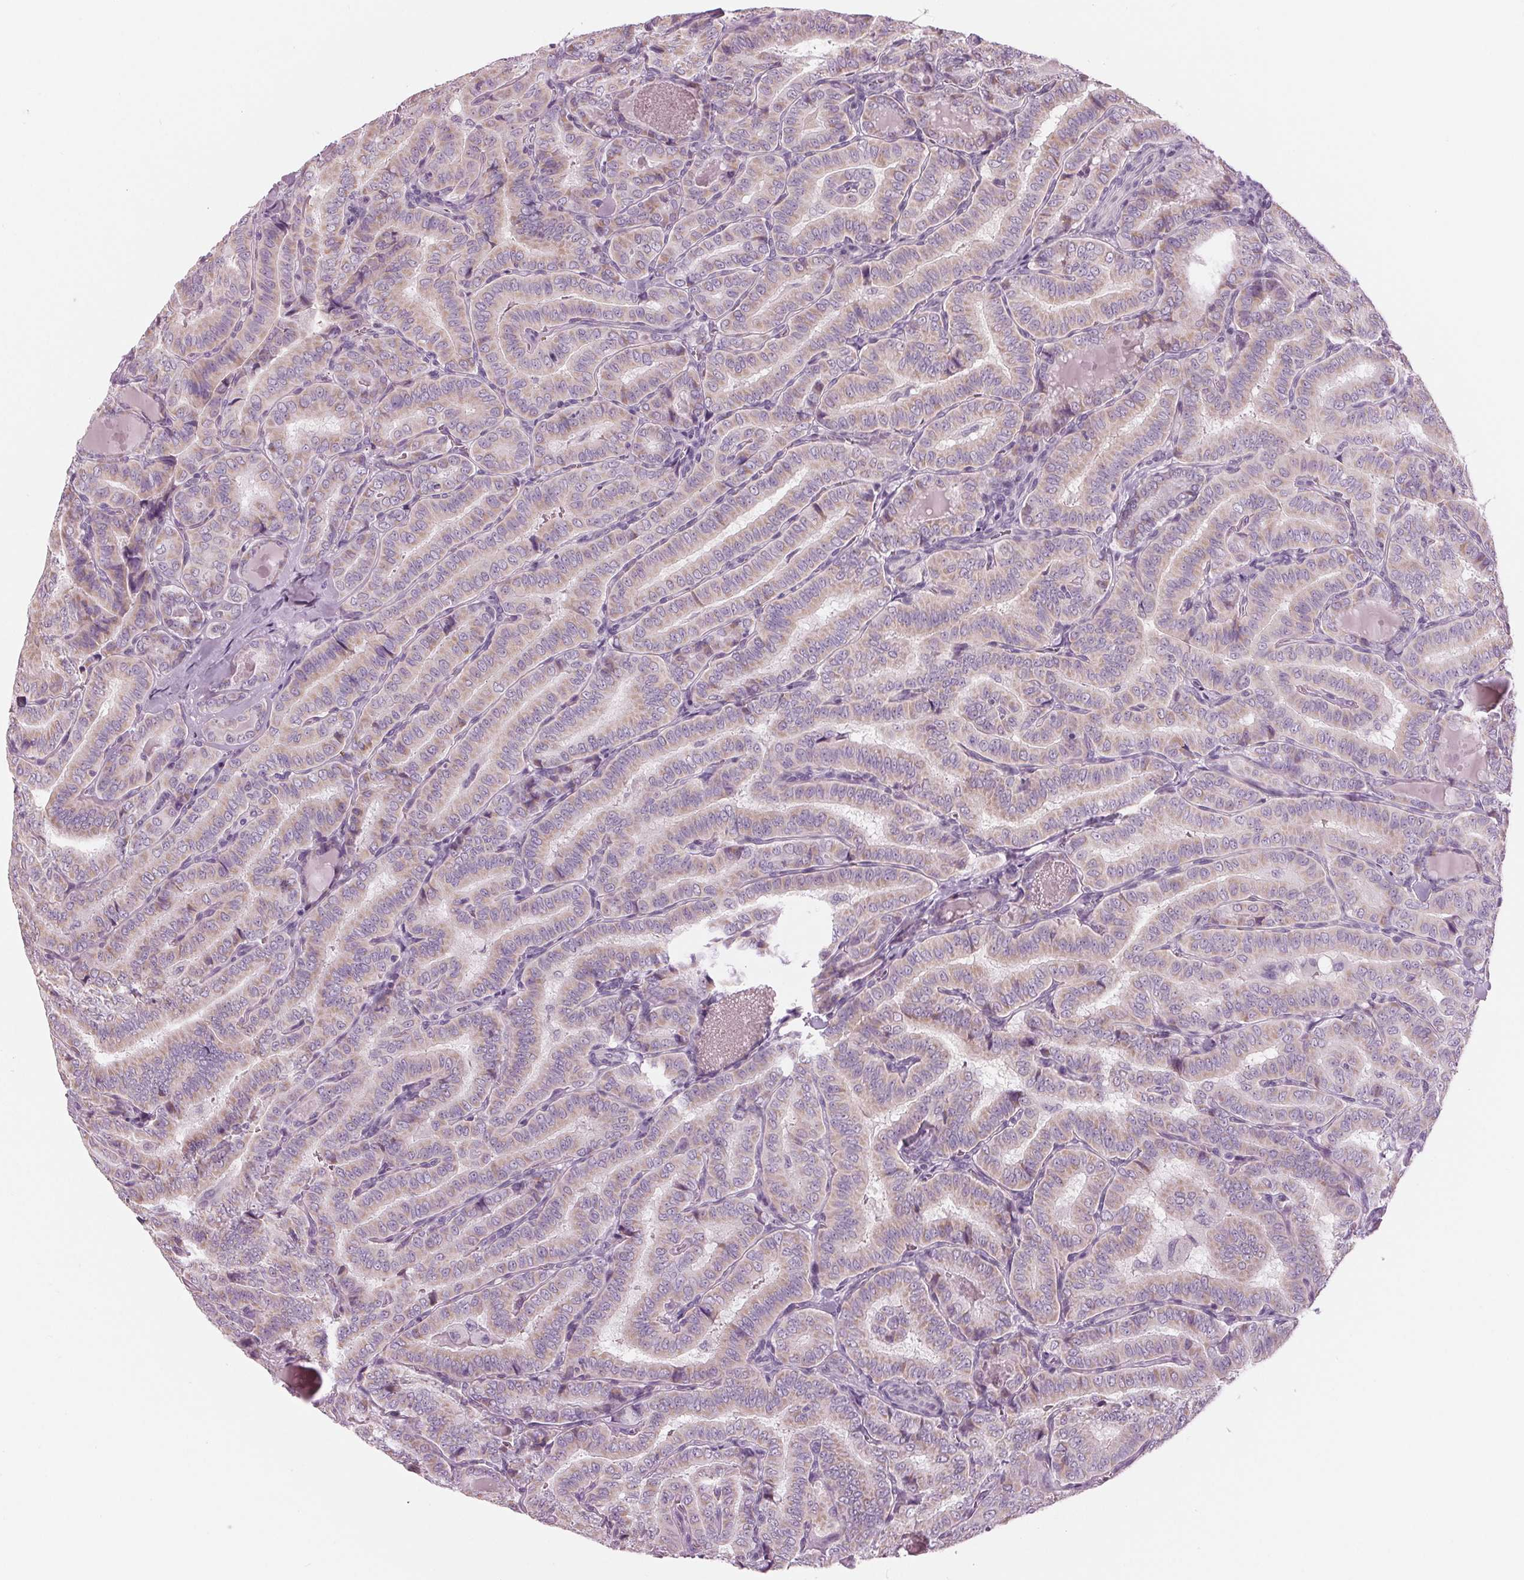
{"staining": {"intensity": "weak", "quantity": "25%-75%", "location": "cytoplasmic/membranous"}, "tissue": "thyroid cancer", "cell_type": "Tumor cells", "image_type": "cancer", "snomed": [{"axis": "morphology", "description": "Papillary adenocarcinoma, NOS"}, {"axis": "morphology", "description": "Papillary adenoma metastatic"}, {"axis": "topography", "description": "Thyroid gland"}], "caption": "Immunohistochemical staining of thyroid cancer shows weak cytoplasmic/membranous protein positivity in approximately 25%-75% of tumor cells.", "gene": "SAMD4A", "patient": {"sex": "female", "age": 50}}